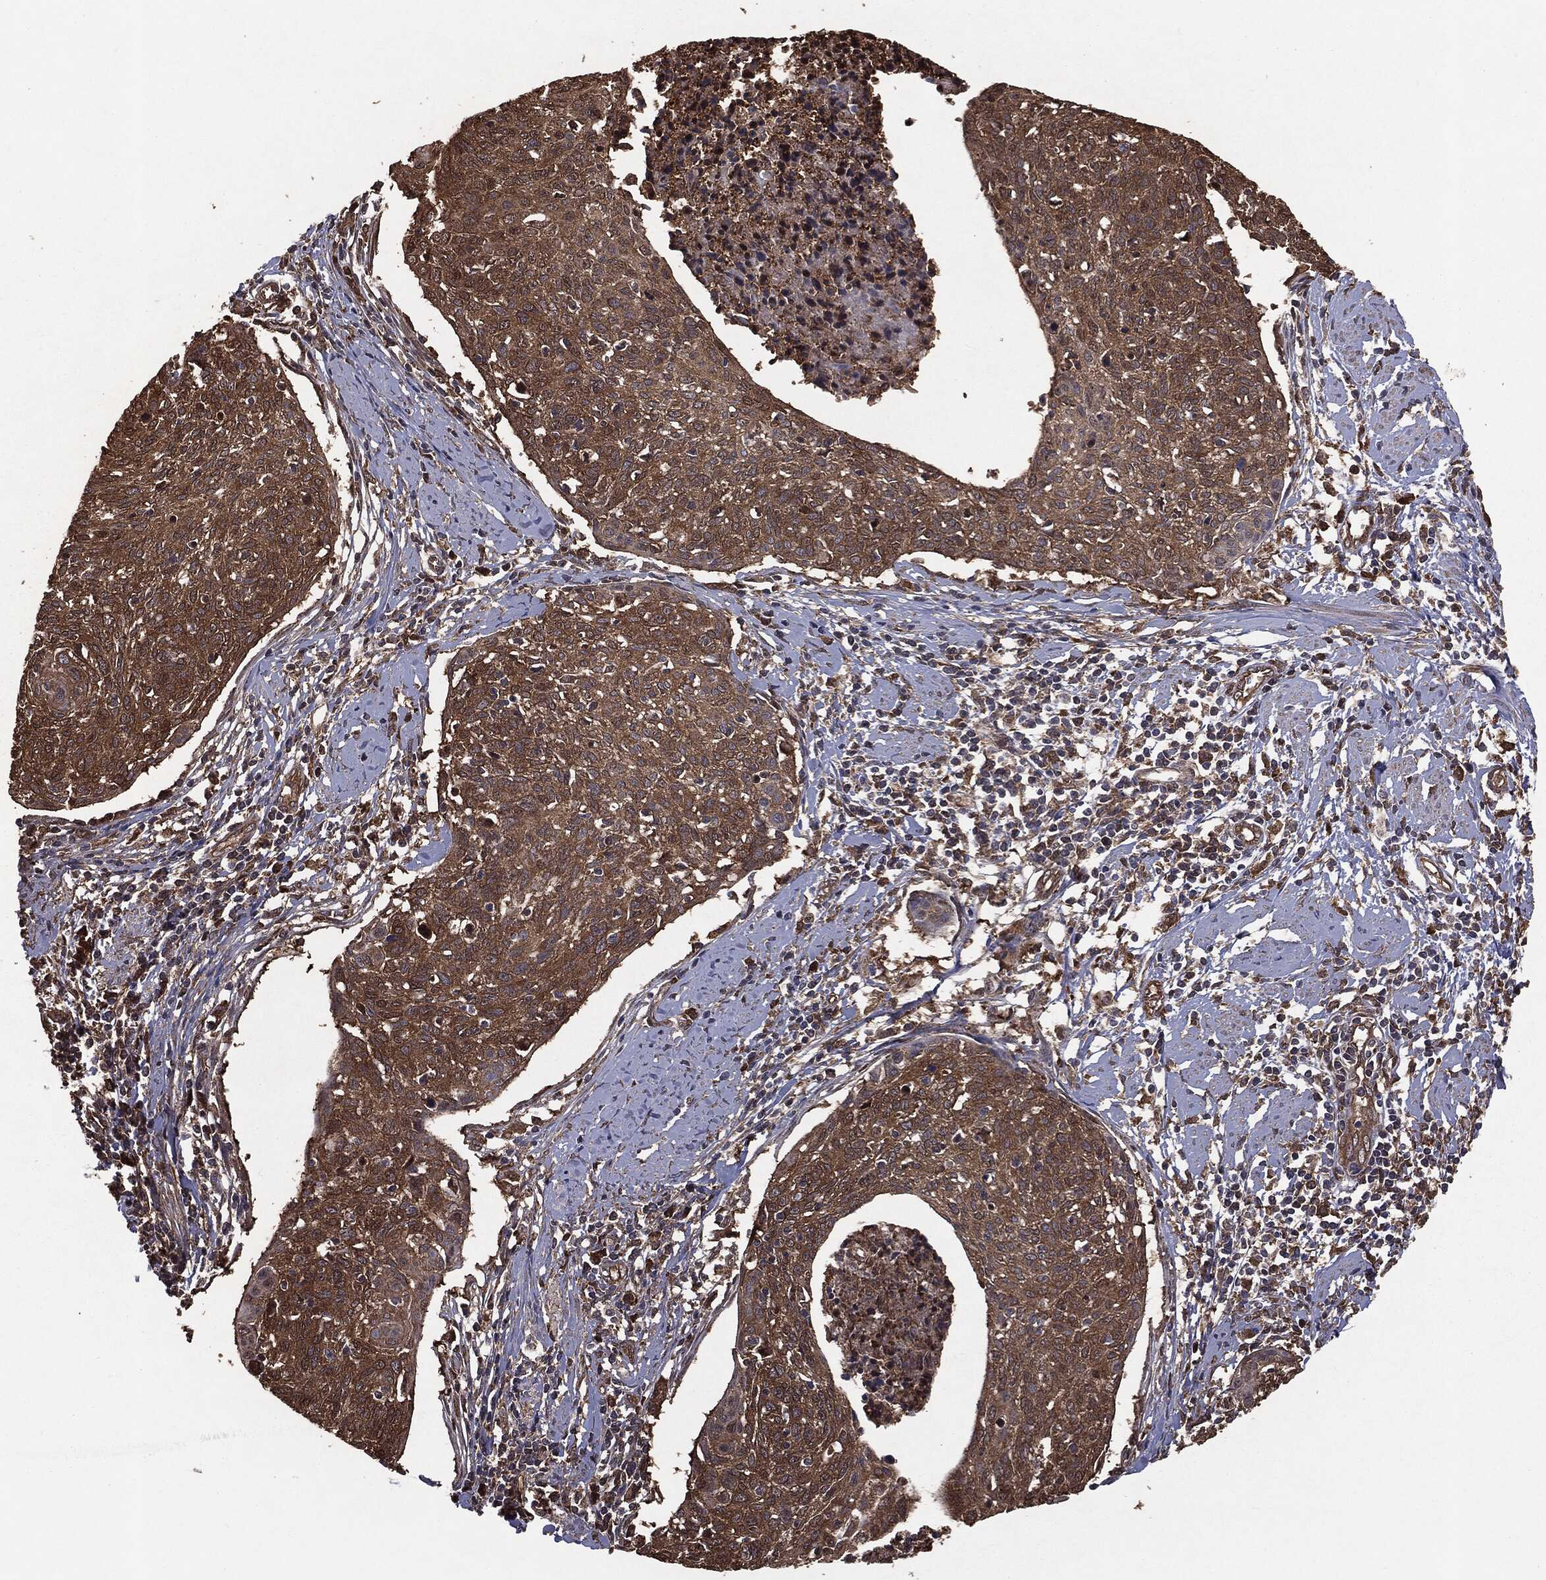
{"staining": {"intensity": "strong", "quantity": ">75%", "location": "cytoplasmic/membranous"}, "tissue": "cervical cancer", "cell_type": "Tumor cells", "image_type": "cancer", "snomed": [{"axis": "morphology", "description": "Squamous cell carcinoma, NOS"}, {"axis": "topography", "description": "Cervix"}], "caption": "DAB (3,3'-diaminobenzidine) immunohistochemical staining of cervical cancer demonstrates strong cytoplasmic/membranous protein positivity in approximately >75% of tumor cells. Using DAB (brown) and hematoxylin (blue) stains, captured at high magnification using brightfield microscopy.", "gene": "NME1", "patient": {"sex": "female", "age": 49}}